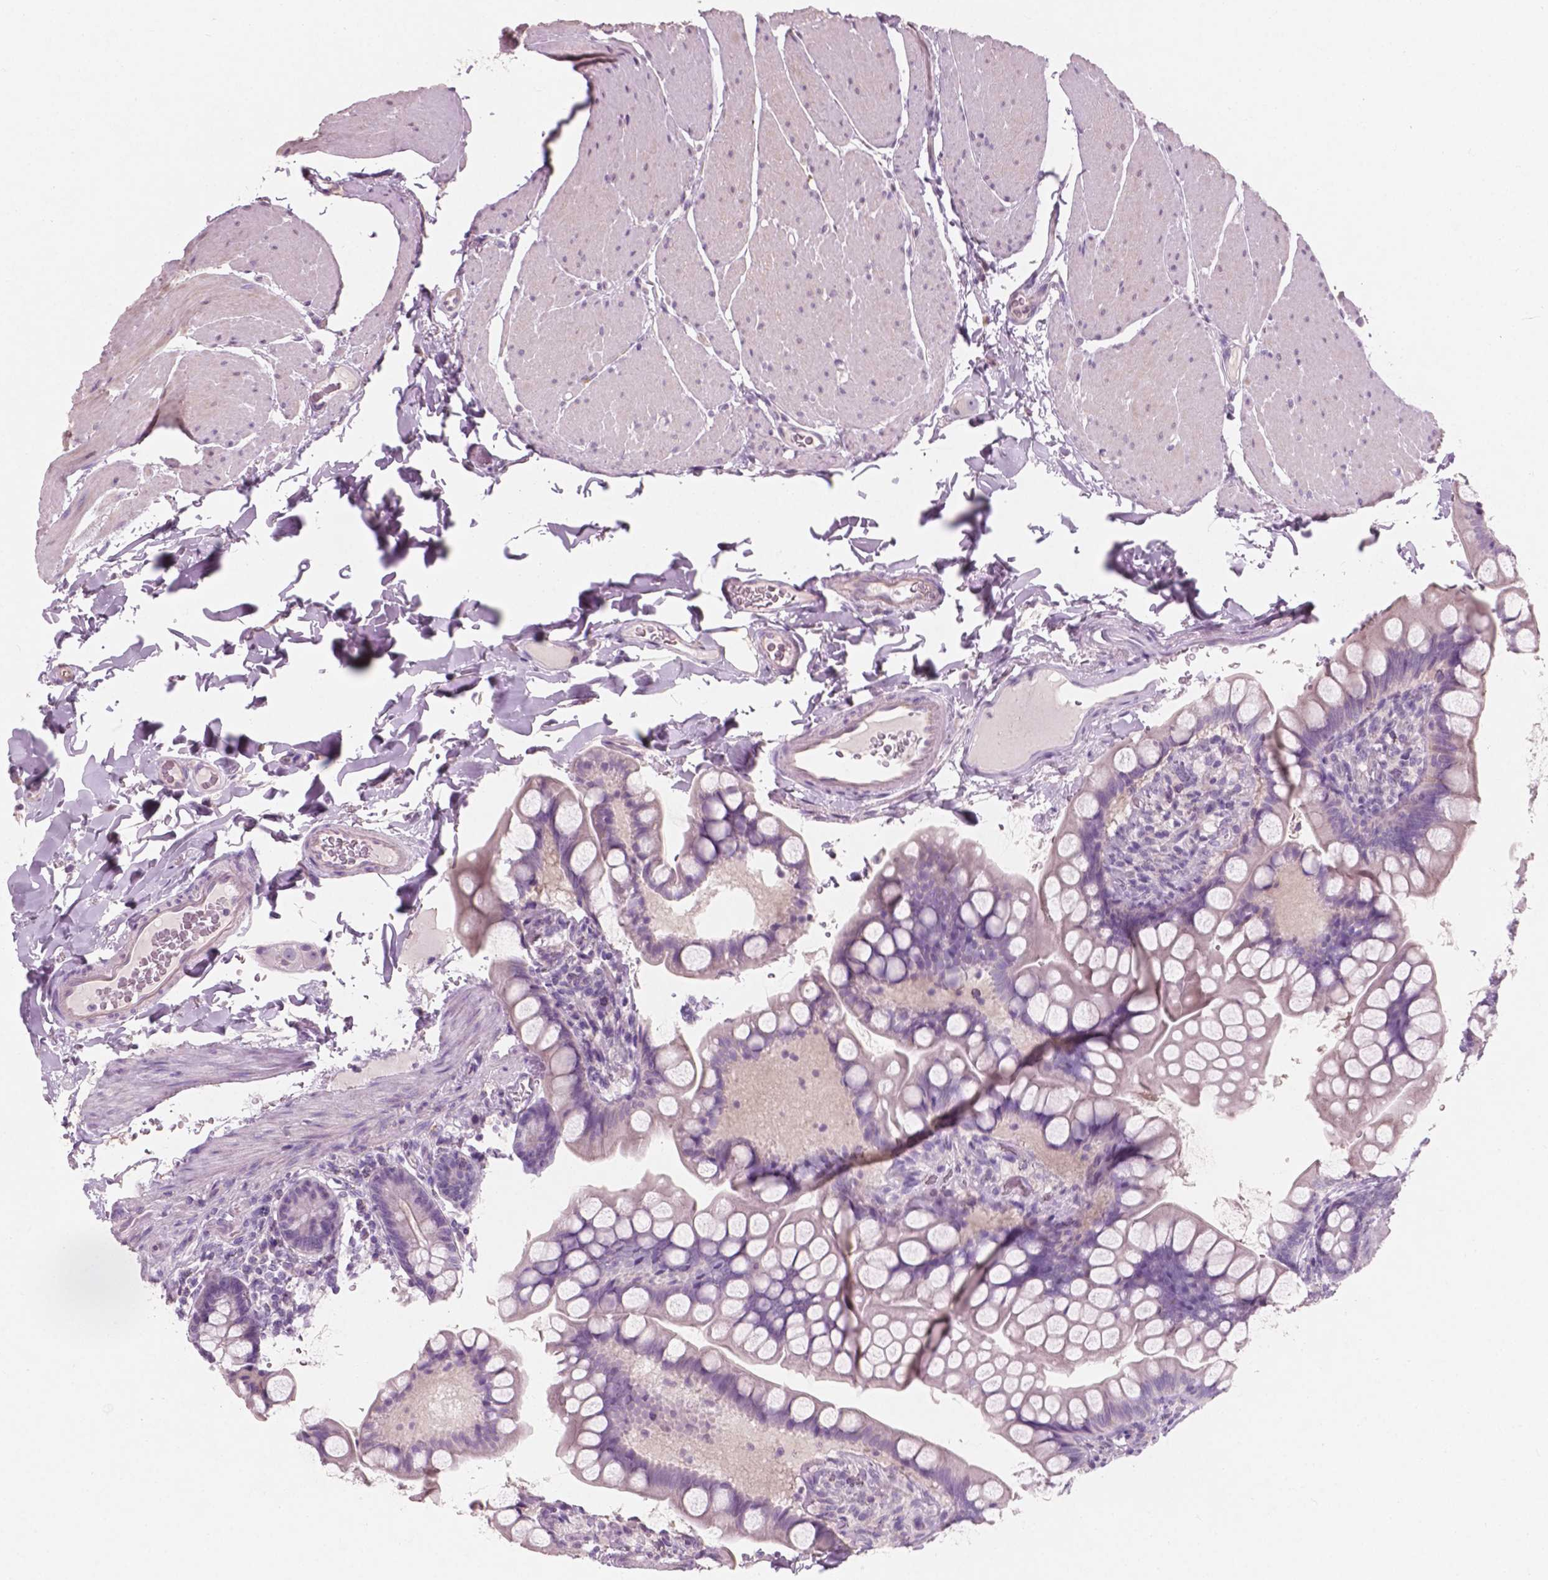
{"staining": {"intensity": "negative", "quantity": "none", "location": "none"}, "tissue": "small intestine", "cell_type": "Glandular cells", "image_type": "normal", "snomed": [{"axis": "morphology", "description": "Normal tissue, NOS"}, {"axis": "topography", "description": "Small intestine"}], "caption": "This is an immunohistochemistry image of normal small intestine. There is no positivity in glandular cells.", "gene": "AWAT1", "patient": {"sex": "male", "age": 70}}